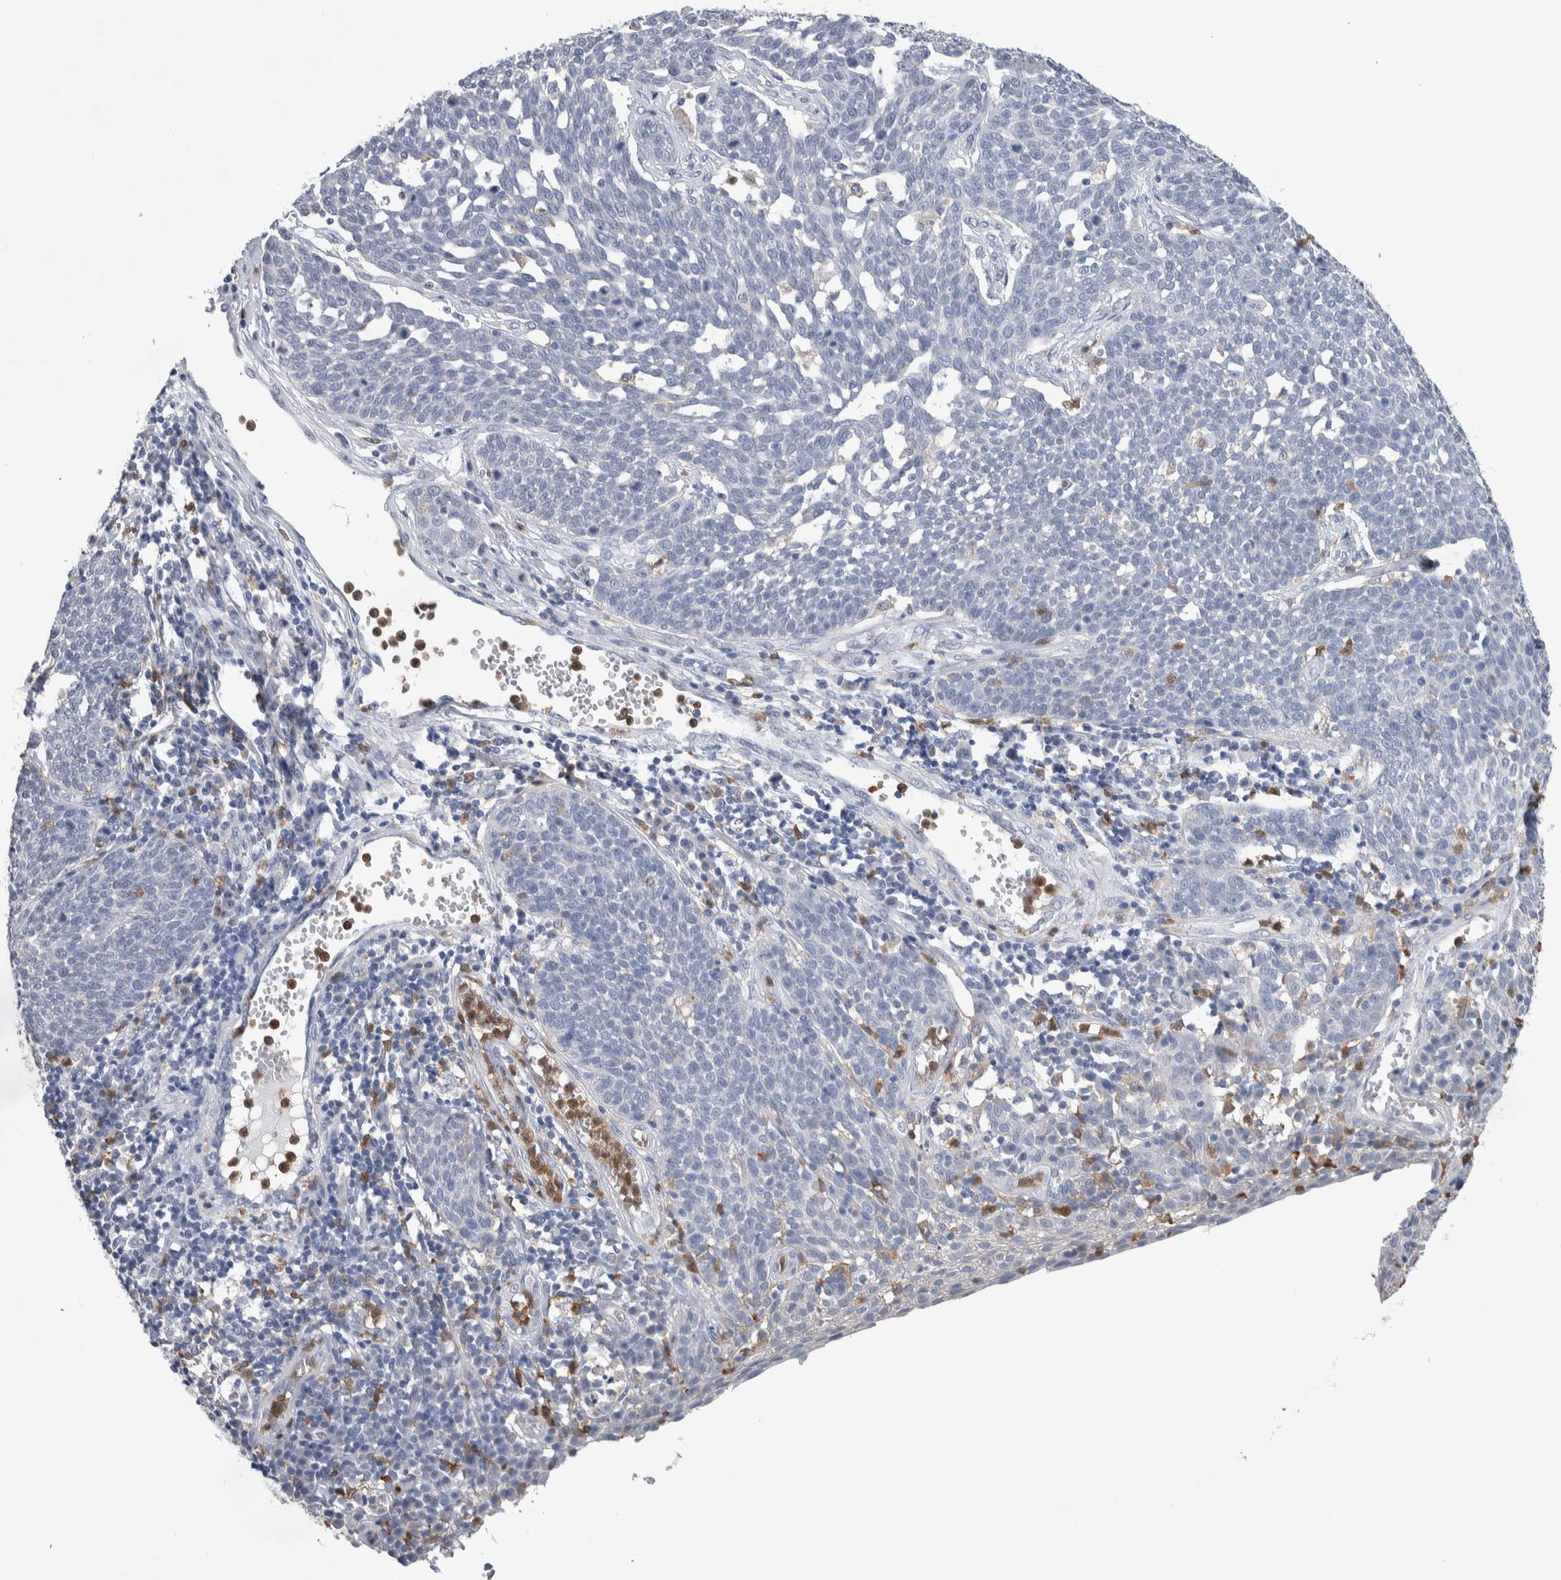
{"staining": {"intensity": "negative", "quantity": "none", "location": "none"}, "tissue": "cervical cancer", "cell_type": "Tumor cells", "image_type": "cancer", "snomed": [{"axis": "morphology", "description": "Squamous cell carcinoma, NOS"}, {"axis": "topography", "description": "Cervix"}], "caption": "This is an IHC micrograph of human cervical squamous cell carcinoma. There is no expression in tumor cells.", "gene": "NCF2", "patient": {"sex": "female", "age": 34}}